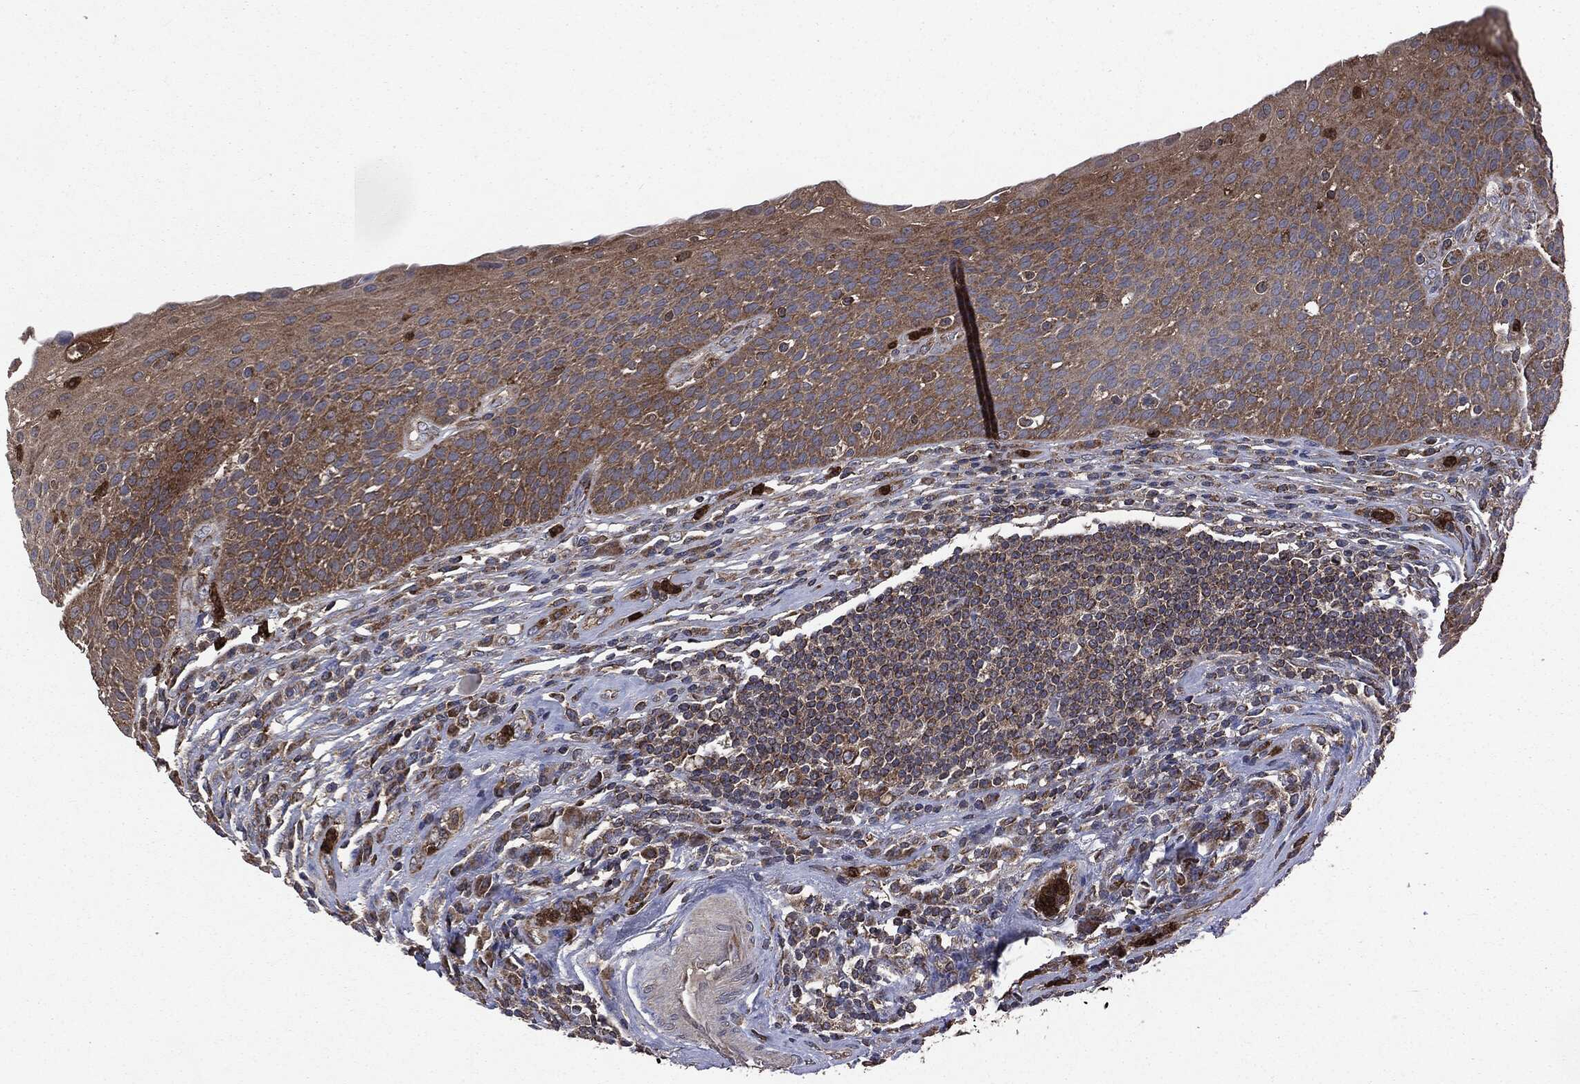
{"staining": {"intensity": "moderate", "quantity": ">75%", "location": "cytoplasmic/membranous"}, "tissue": "urothelial cancer", "cell_type": "Tumor cells", "image_type": "cancer", "snomed": [{"axis": "morphology", "description": "Urothelial carcinoma, High grade"}, {"axis": "topography", "description": "Urinary bladder"}], "caption": "This photomicrograph displays immunohistochemistry staining of human high-grade urothelial carcinoma, with medium moderate cytoplasmic/membranous positivity in approximately >75% of tumor cells.", "gene": "MAPK6", "patient": {"sex": "female", "age": 70}}